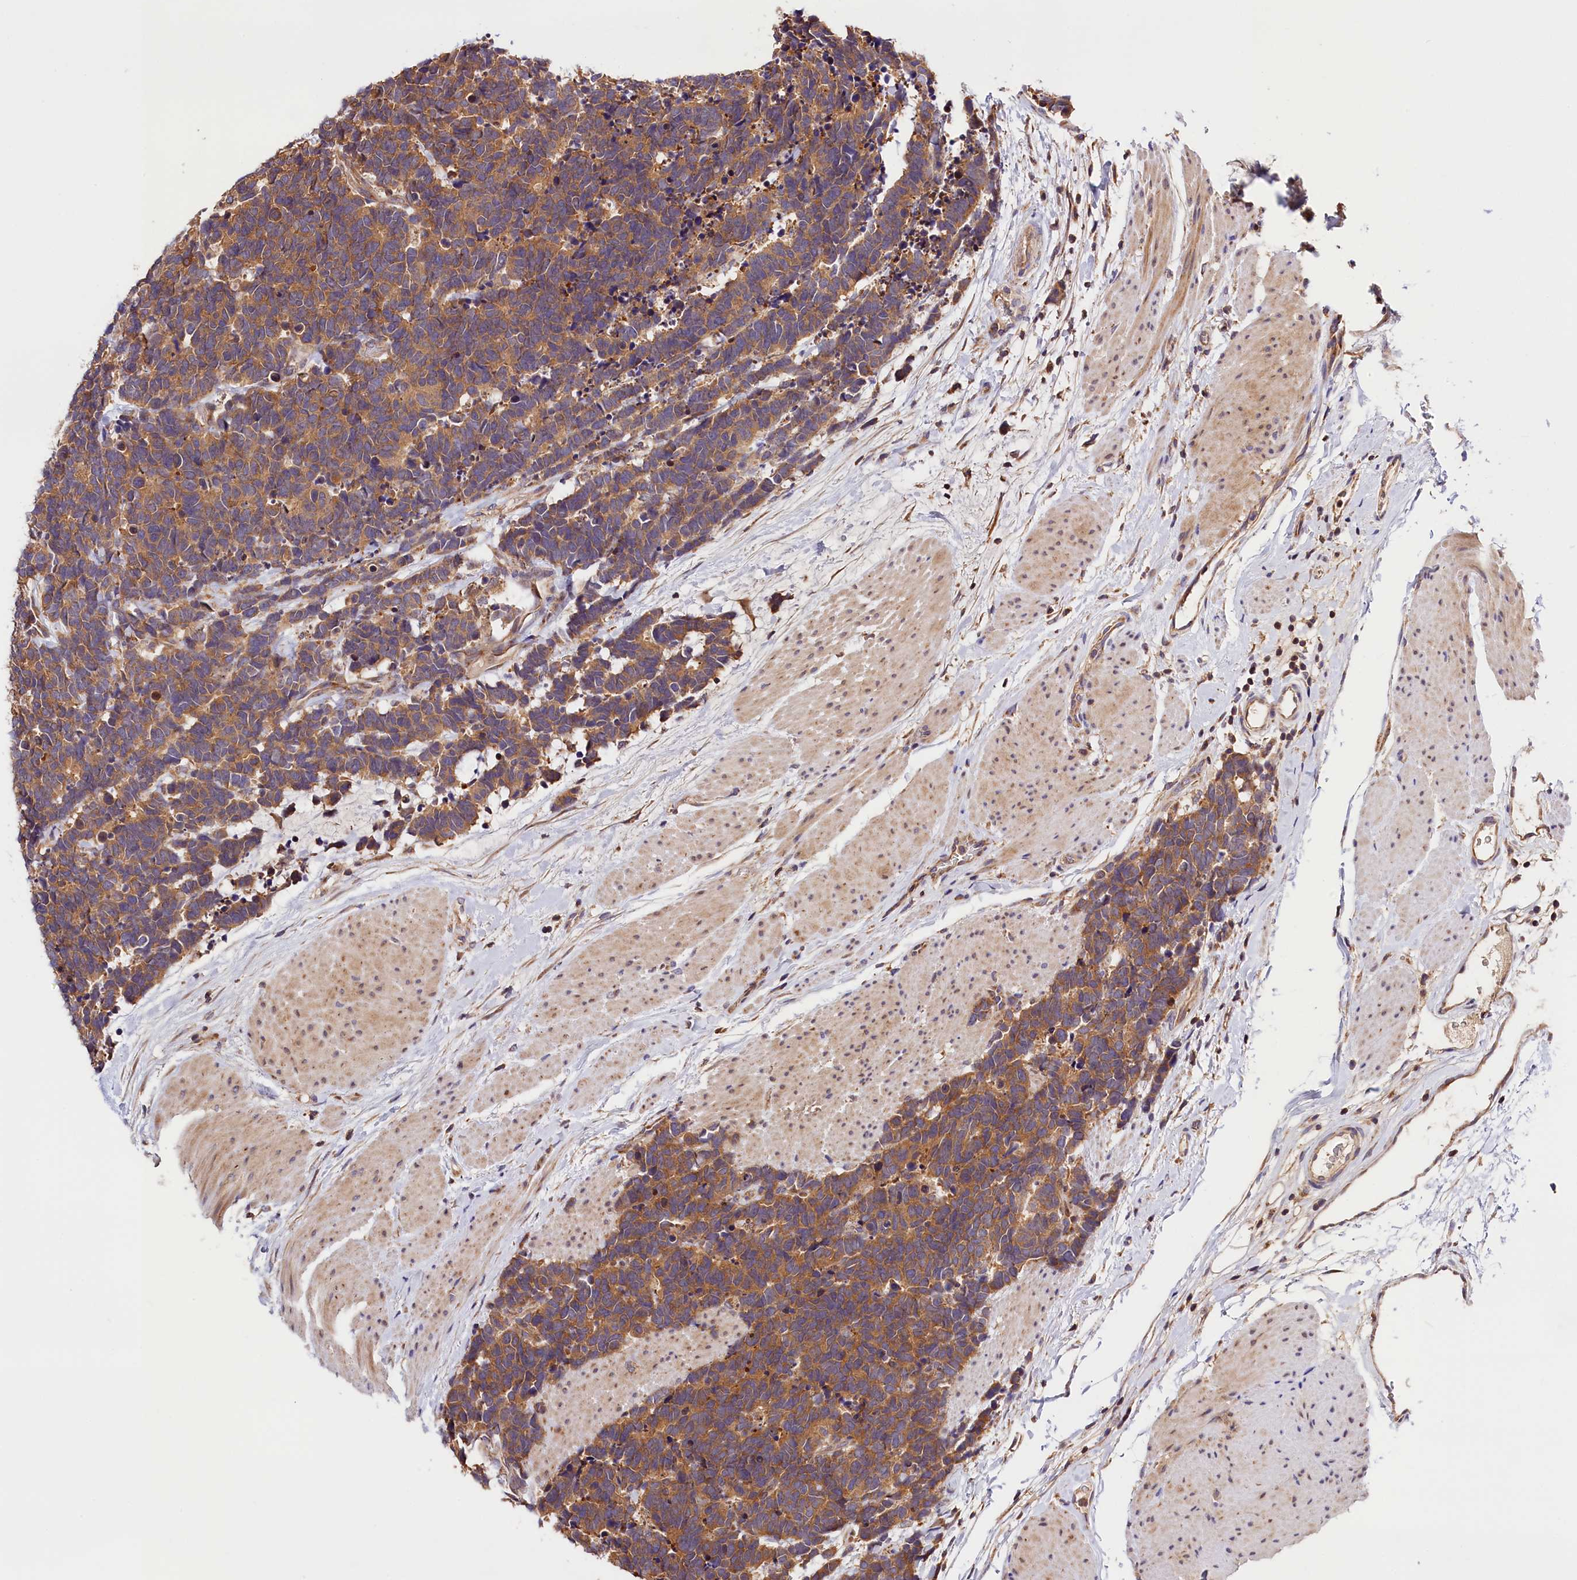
{"staining": {"intensity": "moderate", "quantity": ">75%", "location": "cytoplasmic/membranous"}, "tissue": "carcinoid", "cell_type": "Tumor cells", "image_type": "cancer", "snomed": [{"axis": "morphology", "description": "Carcinoma, NOS"}, {"axis": "morphology", "description": "Carcinoid, malignant, NOS"}, {"axis": "topography", "description": "Urinary bladder"}], "caption": "Carcinoid stained with IHC exhibits moderate cytoplasmic/membranous positivity in approximately >75% of tumor cells.", "gene": "KPTN", "patient": {"sex": "male", "age": 57}}